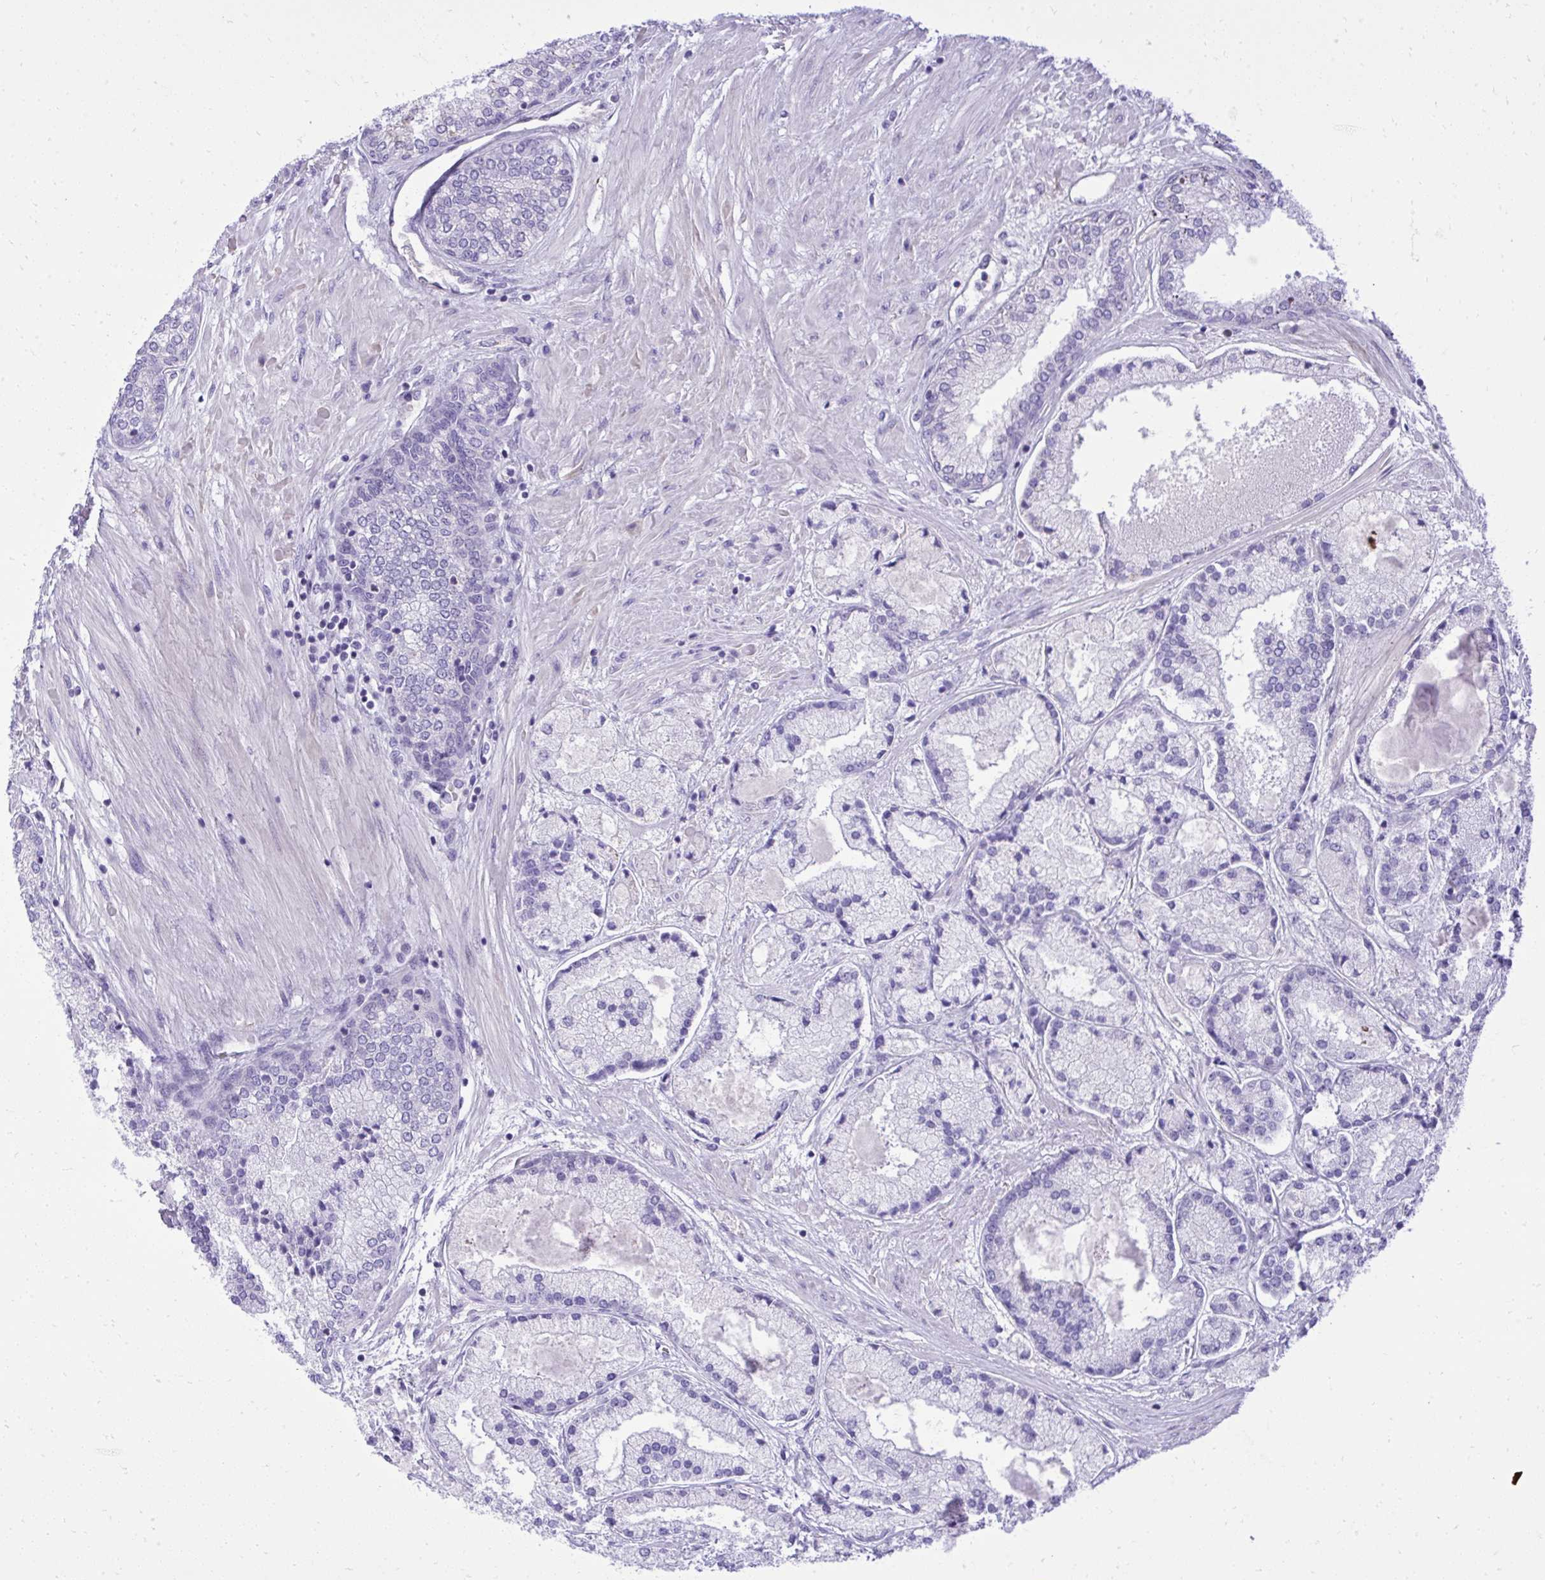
{"staining": {"intensity": "negative", "quantity": "none", "location": "none"}, "tissue": "prostate cancer", "cell_type": "Tumor cells", "image_type": "cancer", "snomed": [{"axis": "morphology", "description": "Adenocarcinoma, High grade"}, {"axis": "topography", "description": "Prostate"}], "caption": "Immunohistochemistry image of human prostate cancer stained for a protein (brown), which reveals no positivity in tumor cells.", "gene": "PITPNM3", "patient": {"sex": "male", "age": 67}}